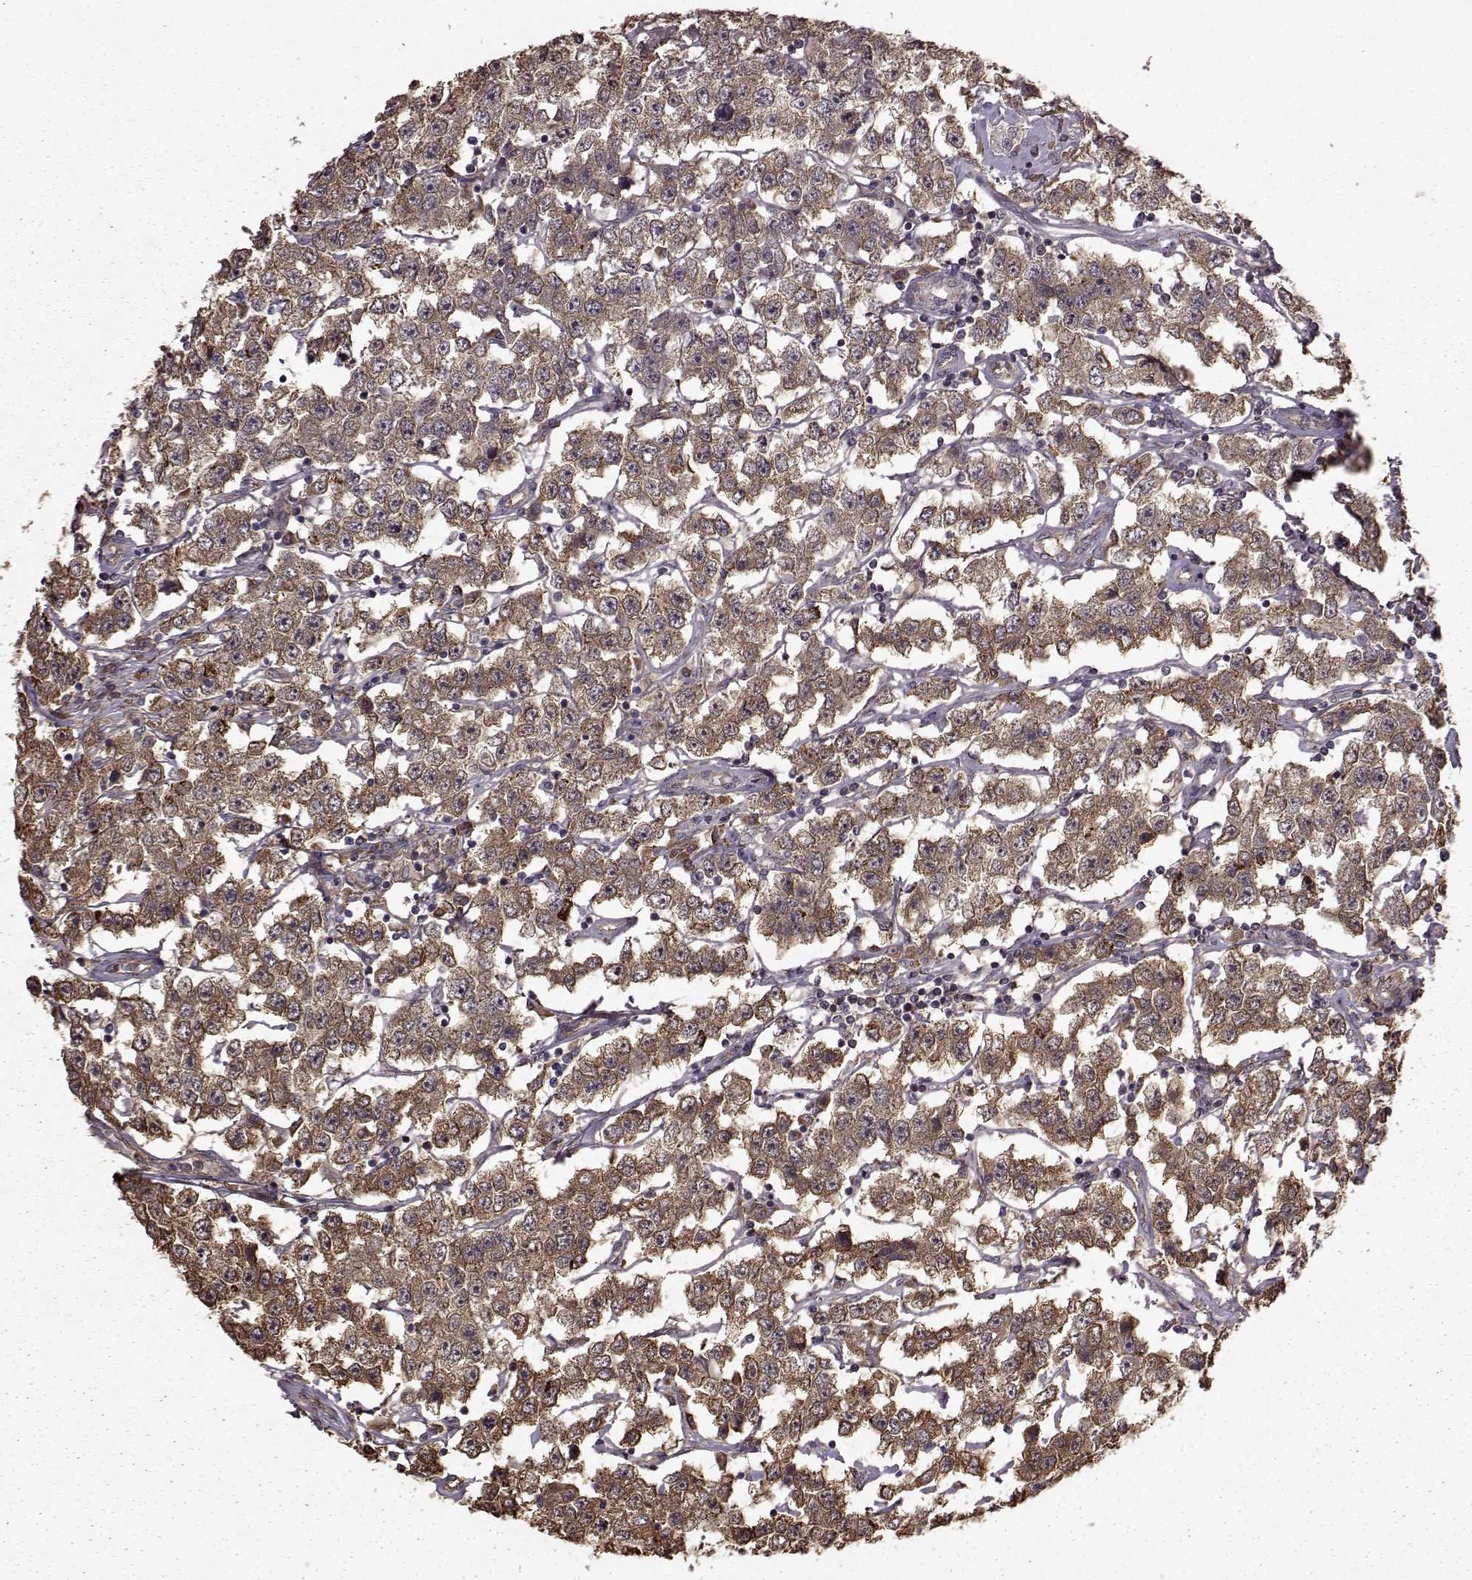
{"staining": {"intensity": "strong", "quantity": "25%-75%", "location": "cytoplasmic/membranous"}, "tissue": "testis cancer", "cell_type": "Tumor cells", "image_type": "cancer", "snomed": [{"axis": "morphology", "description": "Seminoma, NOS"}, {"axis": "topography", "description": "Testis"}], "caption": "Immunohistochemistry (IHC) image of neoplastic tissue: human testis seminoma stained using immunohistochemistry (IHC) shows high levels of strong protein expression localized specifically in the cytoplasmic/membranous of tumor cells, appearing as a cytoplasmic/membranous brown color.", "gene": "NME1-NME2", "patient": {"sex": "male", "age": 52}}